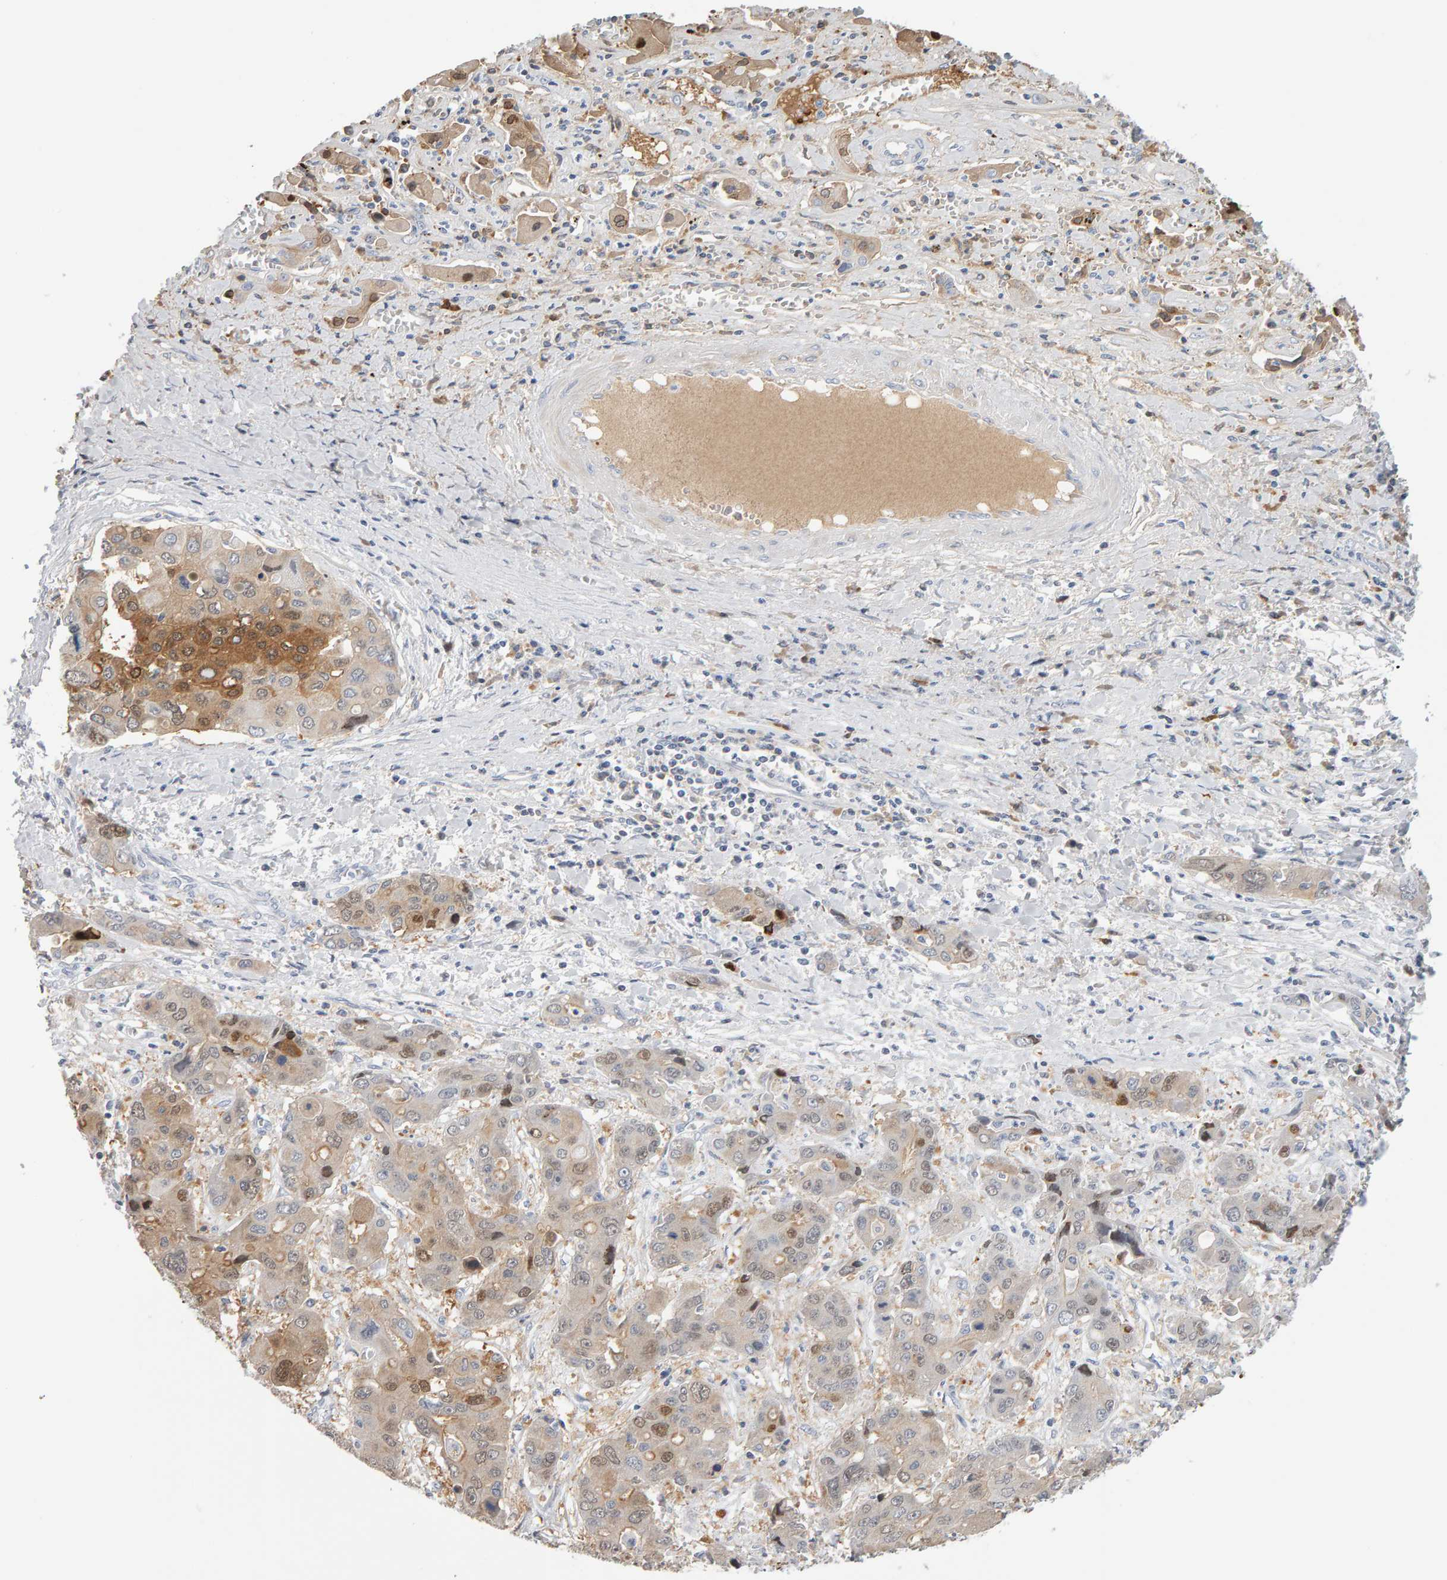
{"staining": {"intensity": "weak", "quantity": ">75%", "location": "cytoplasmic/membranous,nuclear"}, "tissue": "liver cancer", "cell_type": "Tumor cells", "image_type": "cancer", "snomed": [{"axis": "morphology", "description": "Cholangiocarcinoma"}, {"axis": "topography", "description": "Liver"}], "caption": "IHC staining of cholangiocarcinoma (liver), which shows low levels of weak cytoplasmic/membranous and nuclear positivity in about >75% of tumor cells indicating weak cytoplasmic/membranous and nuclear protein staining. The staining was performed using DAB (brown) for protein detection and nuclei were counterstained in hematoxylin (blue).", "gene": "CTH", "patient": {"sex": "male", "age": 67}}